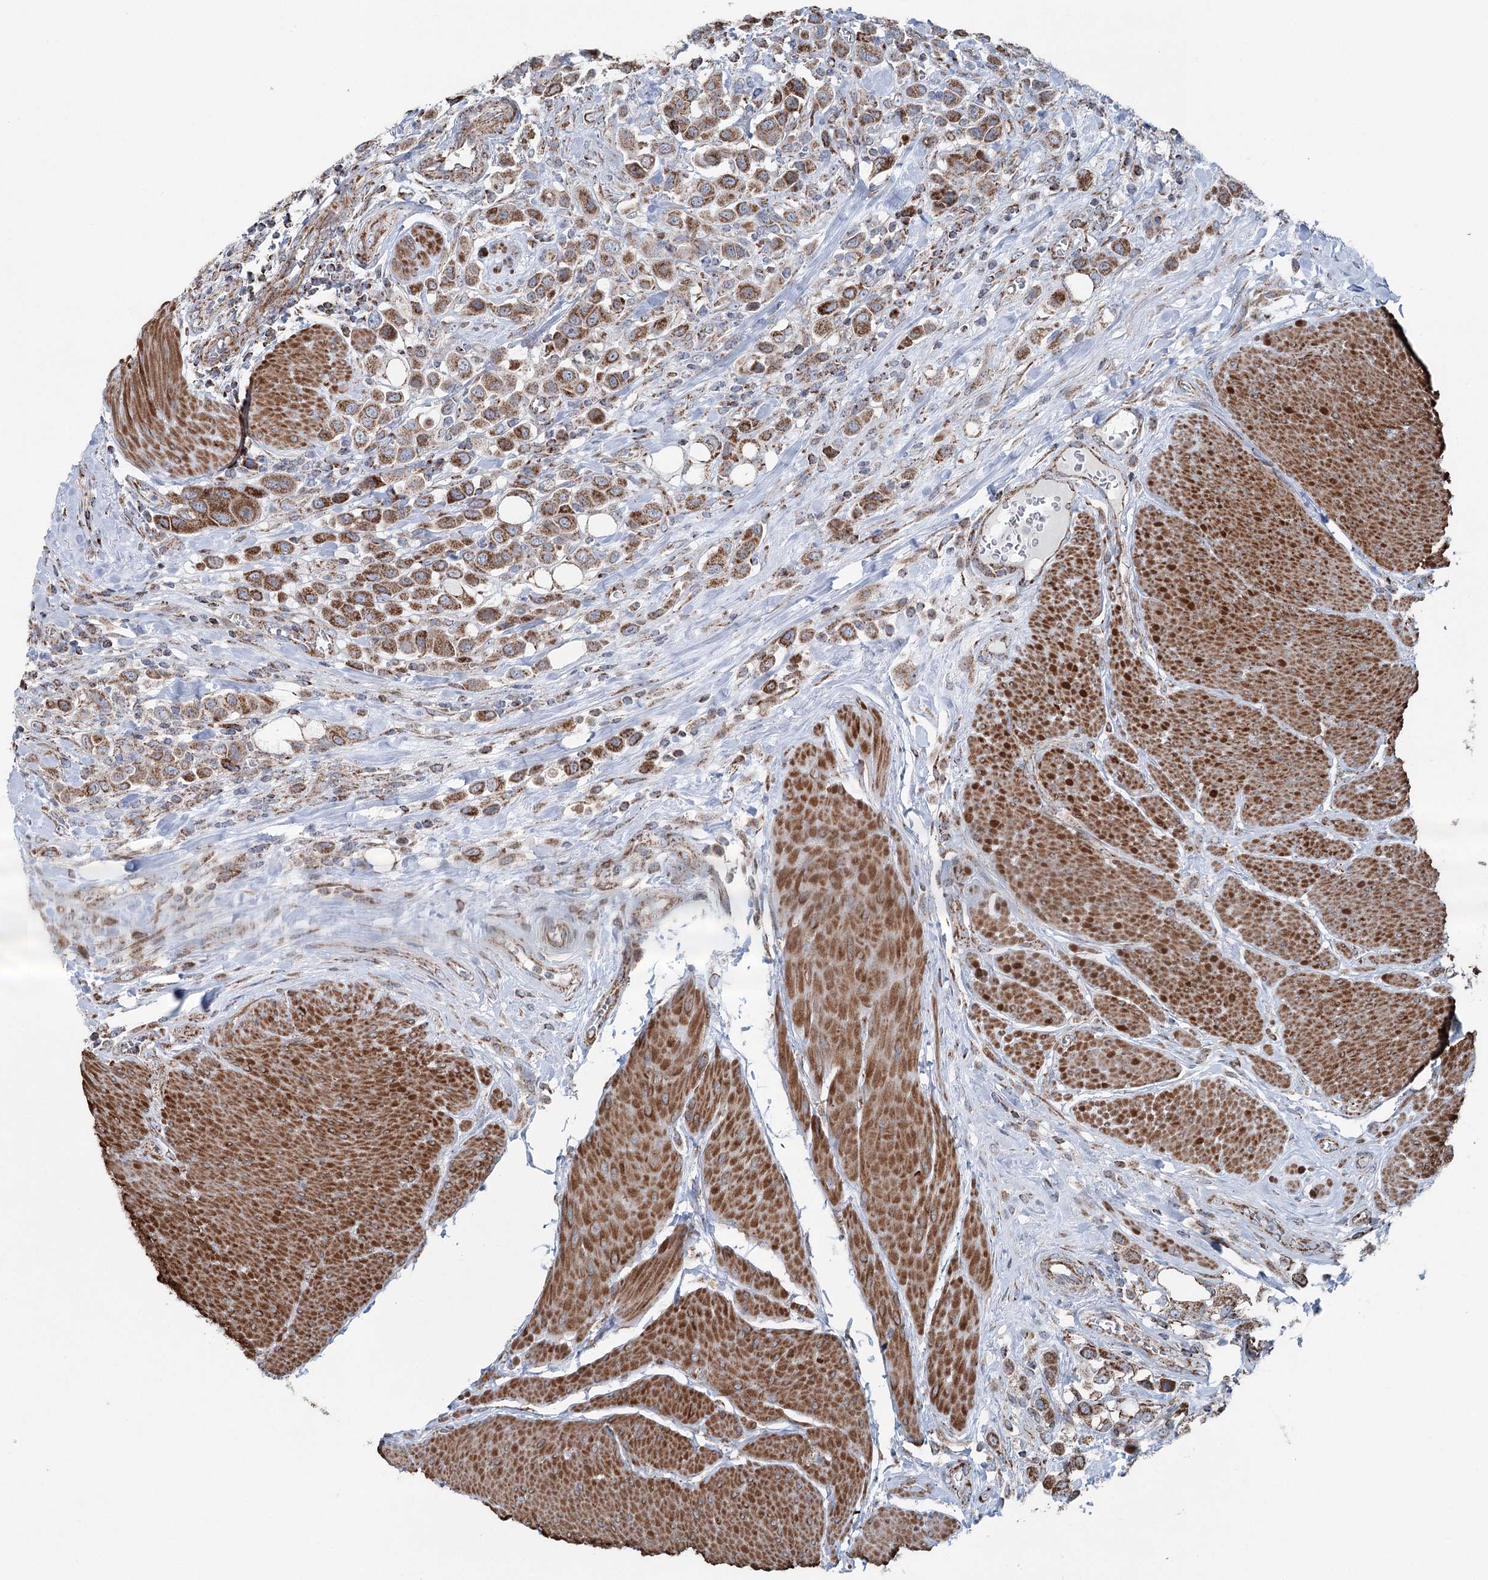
{"staining": {"intensity": "strong", "quantity": ">75%", "location": "cytoplasmic/membranous"}, "tissue": "urothelial cancer", "cell_type": "Tumor cells", "image_type": "cancer", "snomed": [{"axis": "morphology", "description": "Urothelial carcinoma, High grade"}, {"axis": "topography", "description": "Urinary bladder"}], "caption": "Immunohistochemical staining of human urothelial carcinoma (high-grade) shows high levels of strong cytoplasmic/membranous protein staining in about >75% of tumor cells.", "gene": "UCN3", "patient": {"sex": "male", "age": 50}}